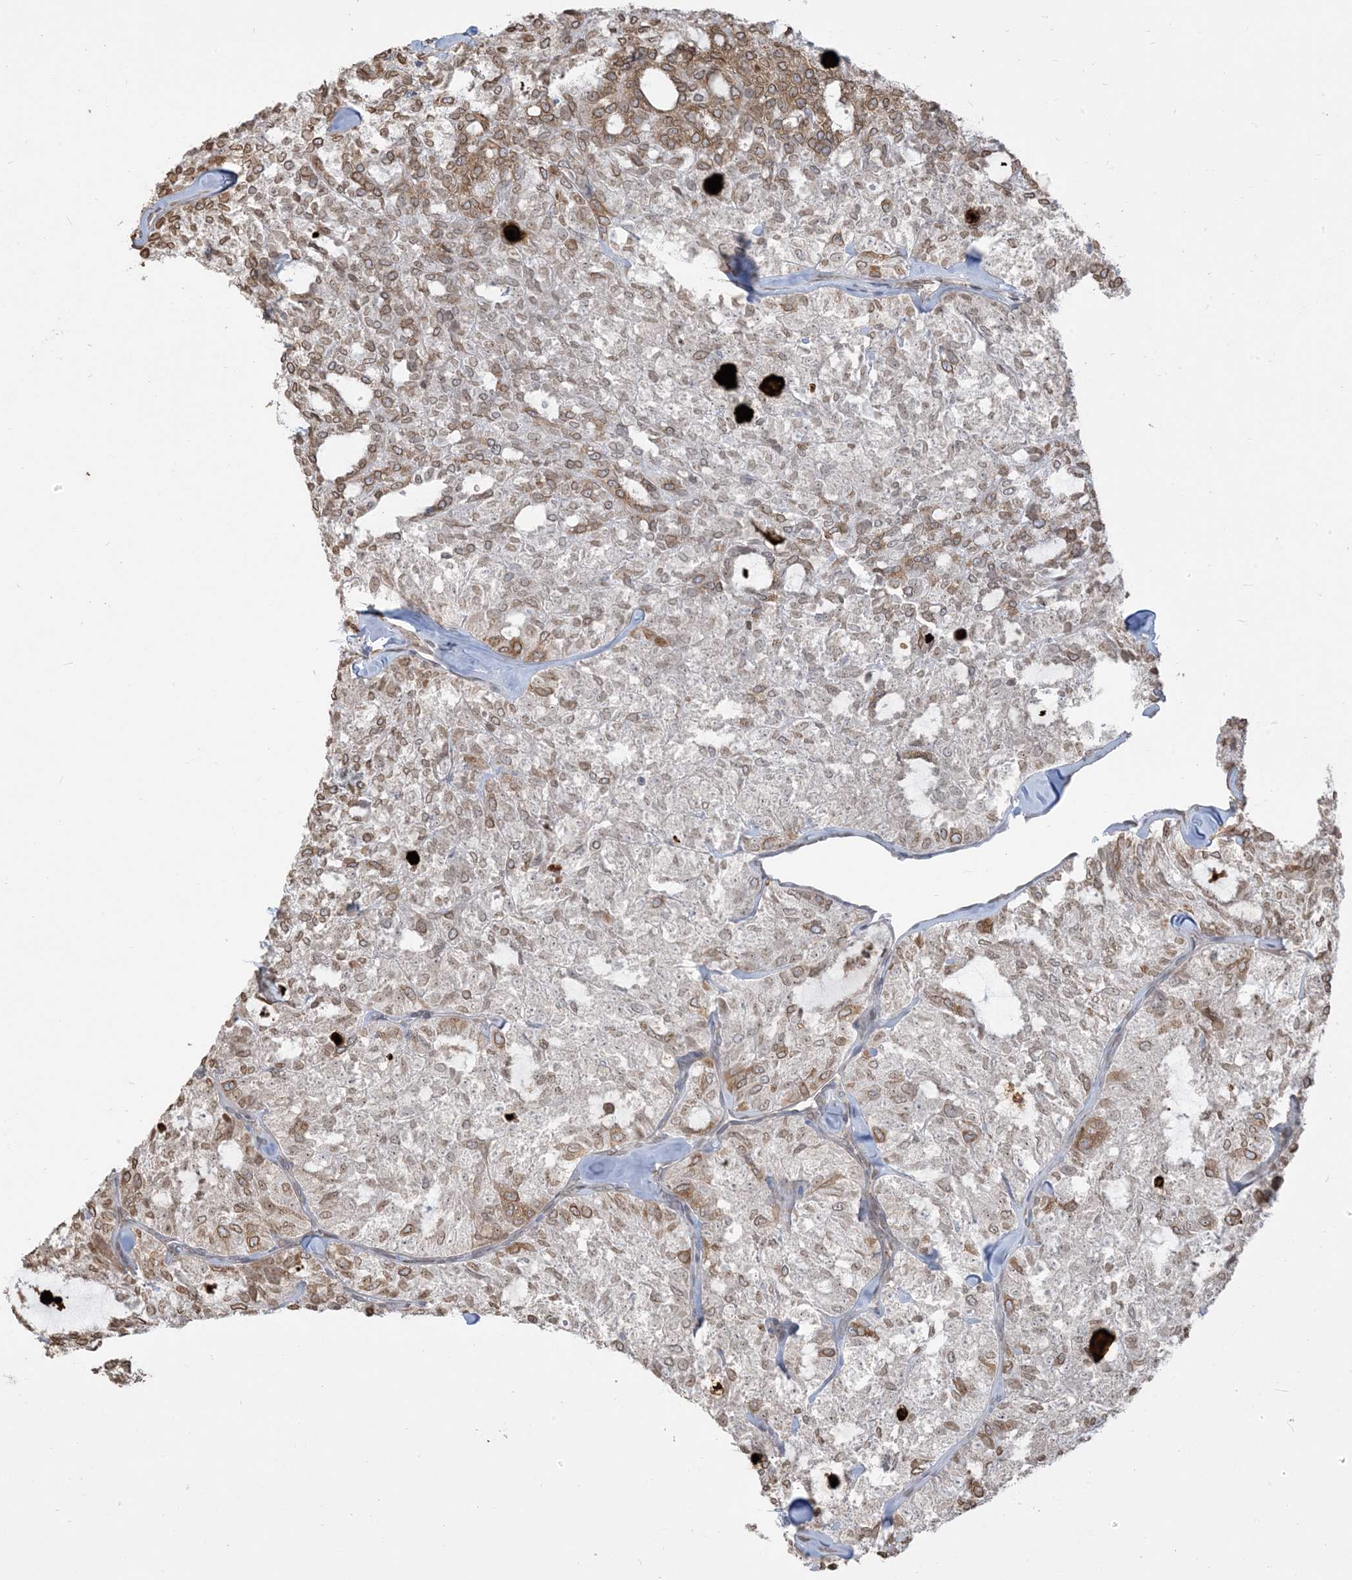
{"staining": {"intensity": "moderate", "quantity": "25%-75%", "location": "cytoplasmic/membranous,nuclear"}, "tissue": "thyroid cancer", "cell_type": "Tumor cells", "image_type": "cancer", "snomed": [{"axis": "morphology", "description": "Follicular adenoma carcinoma, NOS"}, {"axis": "topography", "description": "Thyroid gland"}], "caption": "Approximately 25%-75% of tumor cells in thyroid follicular adenoma carcinoma show moderate cytoplasmic/membranous and nuclear protein staining as visualized by brown immunohistochemical staining.", "gene": "WWP1", "patient": {"sex": "male", "age": 75}}